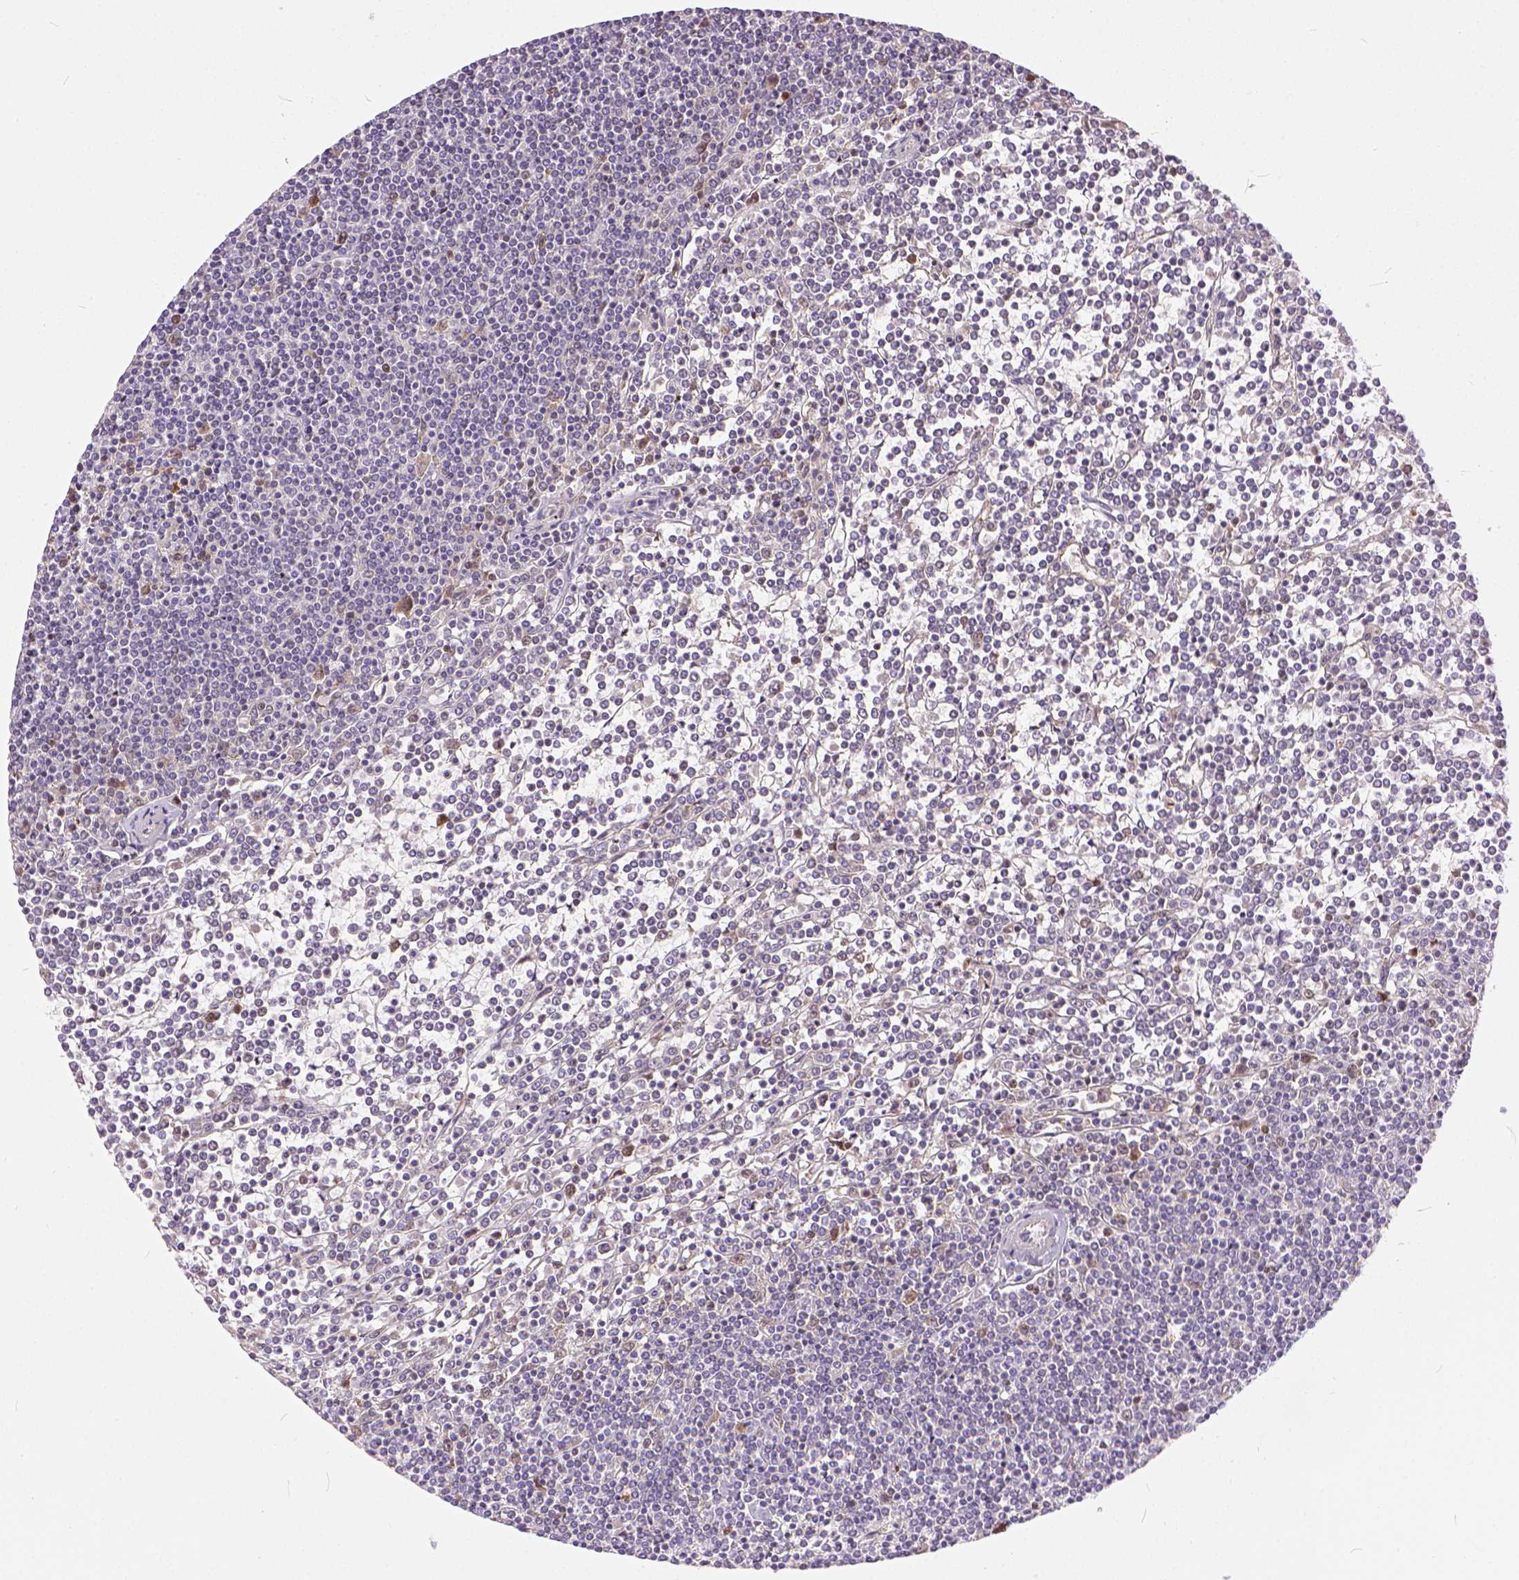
{"staining": {"intensity": "negative", "quantity": "none", "location": "none"}, "tissue": "lymphoma", "cell_type": "Tumor cells", "image_type": "cancer", "snomed": [{"axis": "morphology", "description": "Malignant lymphoma, non-Hodgkin's type, Low grade"}, {"axis": "topography", "description": "Spleen"}], "caption": "The IHC histopathology image has no significant expression in tumor cells of lymphoma tissue. The staining is performed using DAB (3,3'-diaminobenzidine) brown chromogen with nuclei counter-stained in using hematoxylin.", "gene": "ERCC1", "patient": {"sex": "female", "age": 19}}